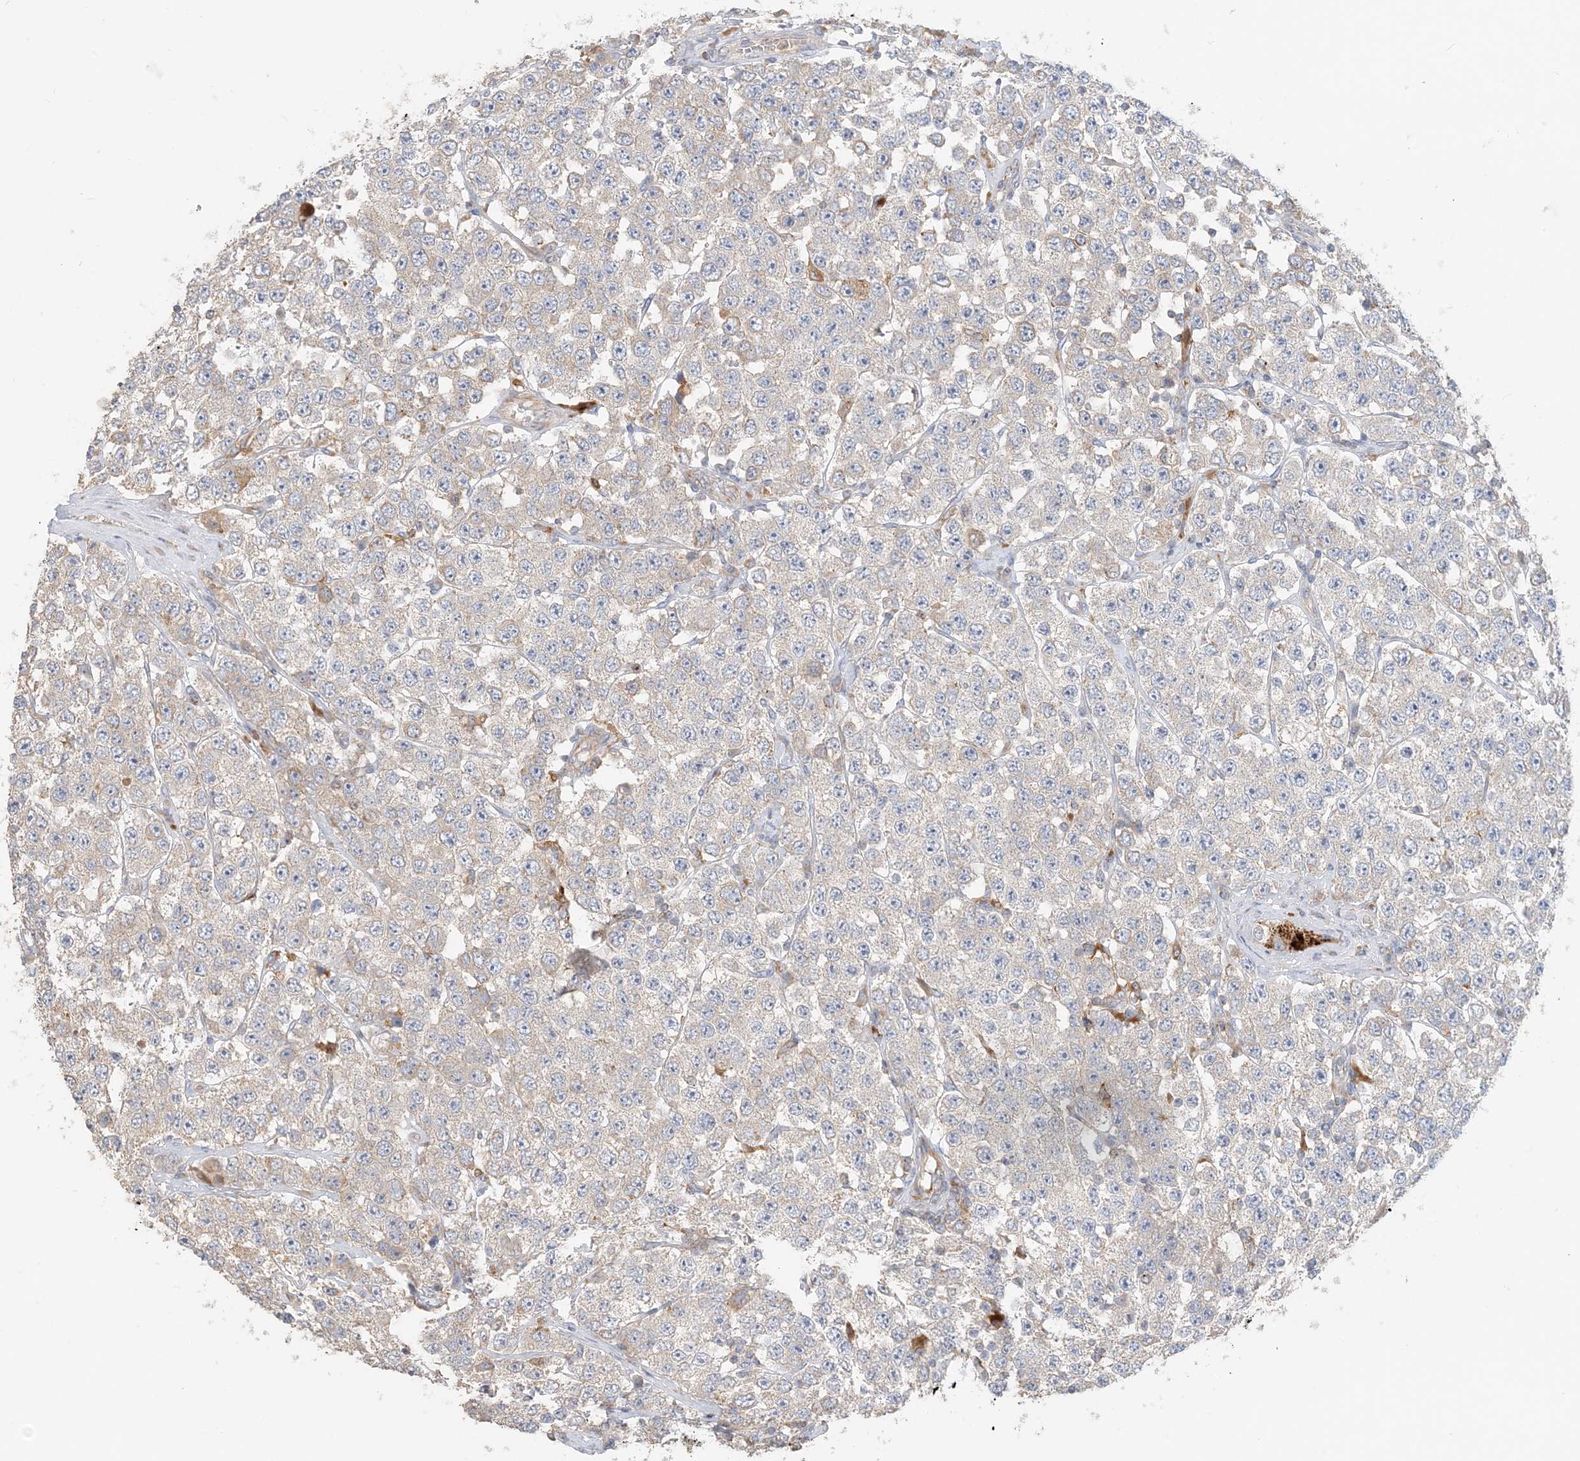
{"staining": {"intensity": "weak", "quantity": "<25%", "location": "cytoplasmic/membranous"}, "tissue": "testis cancer", "cell_type": "Tumor cells", "image_type": "cancer", "snomed": [{"axis": "morphology", "description": "Seminoma, NOS"}, {"axis": "topography", "description": "Testis"}], "caption": "Human testis seminoma stained for a protein using immunohistochemistry (IHC) displays no staining in tumor cells.", "gene": "SPPL2A", "patient": {"sex": "male", "age": 28}}